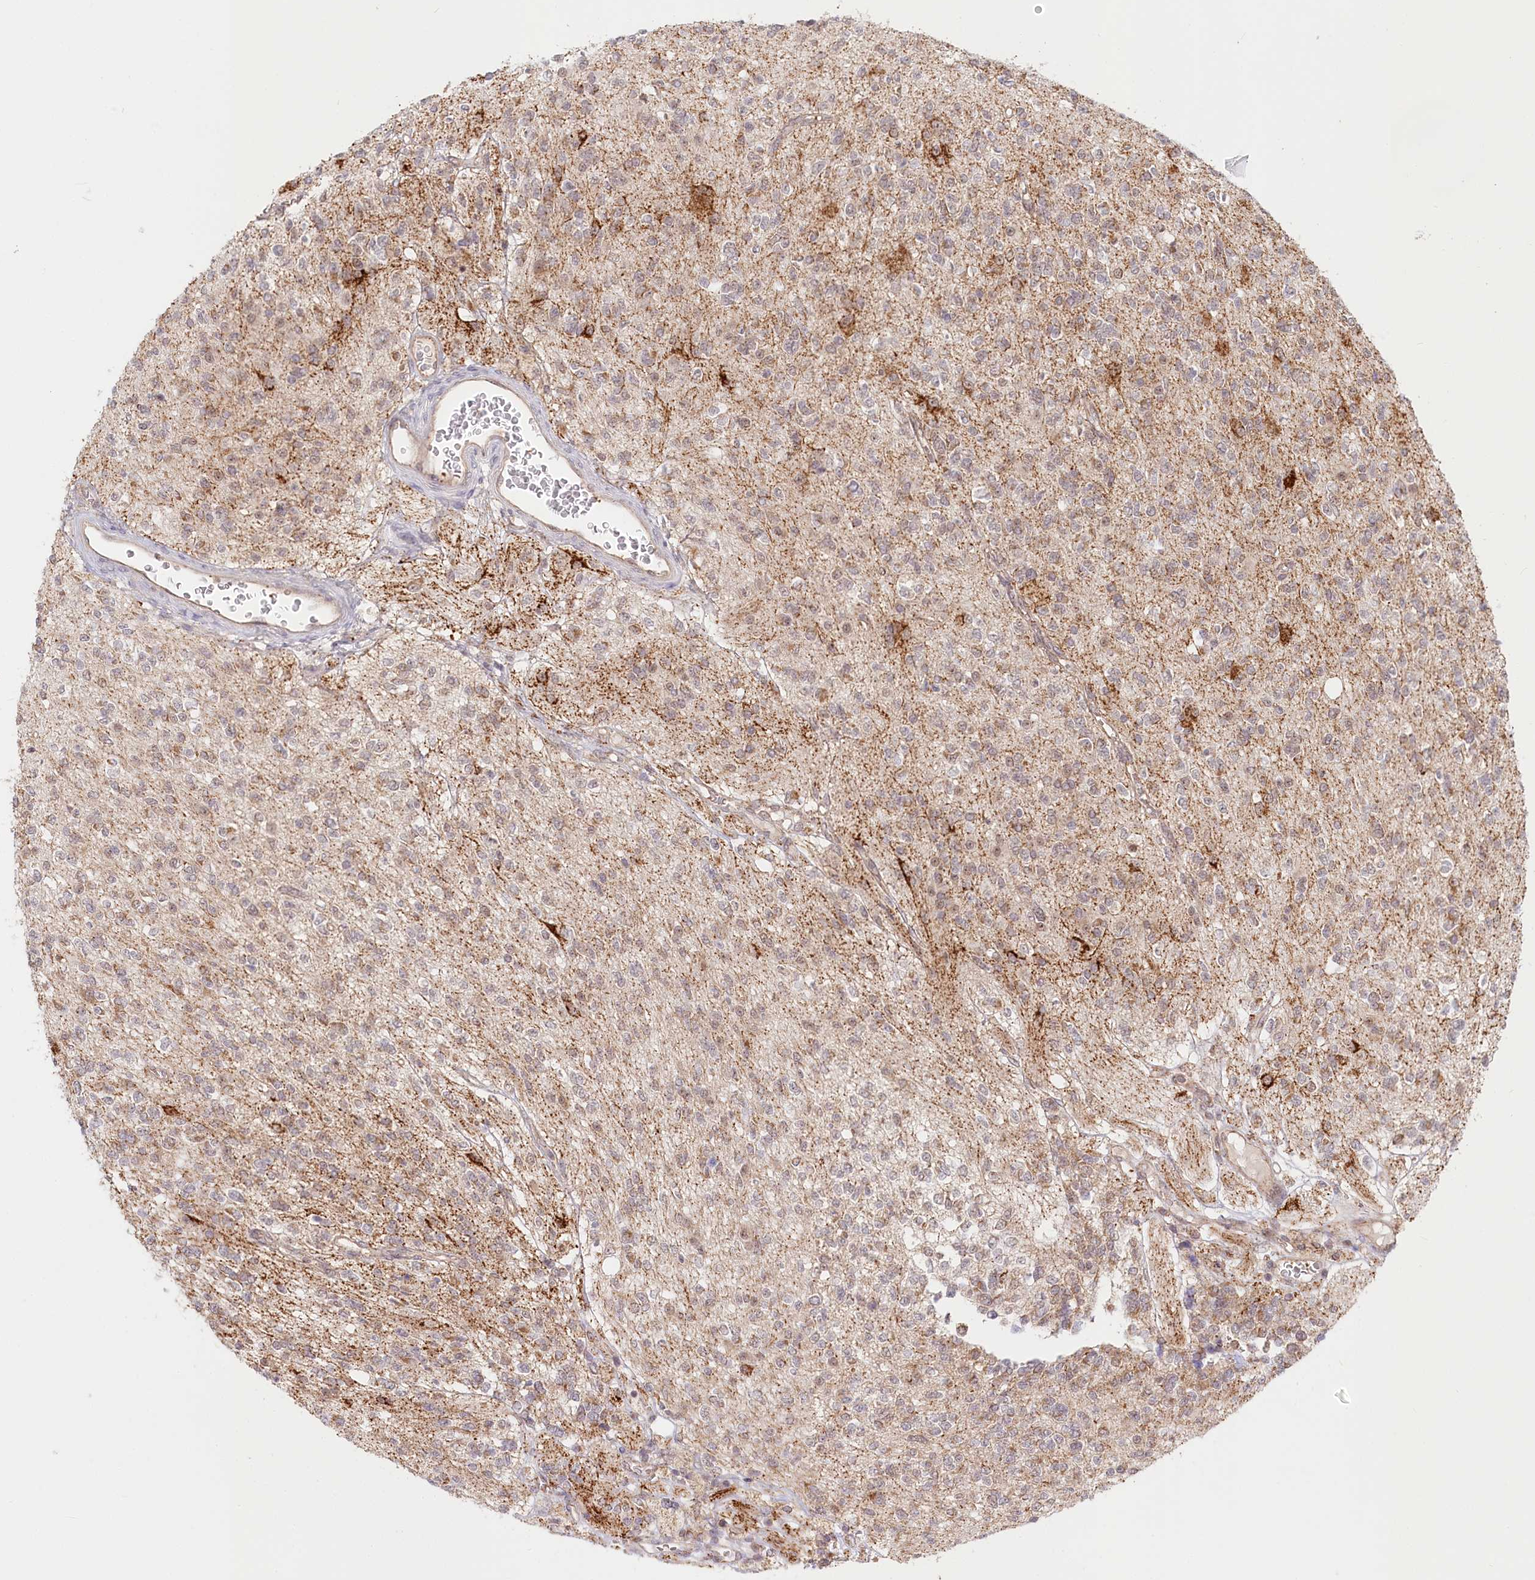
{"staining": {"intensity": "weak", "quantity": "<25%", "location": "cytoplasmic/membranous"}, "tissue": "glioma", "cell_type": "Tumor cells", "image_type": "cancer", "snomed": [{"axis": "morphology", "description": "Glioma, malignant, High grade"}, {"axis": "topography", "description": "Brain"}], "caption": "The image demonstrates no significant expression in tumor cells of malignant glioma (high-grade).", "gene": "RTN4IP1", "patient": {"sex": "male", "age": 34}}